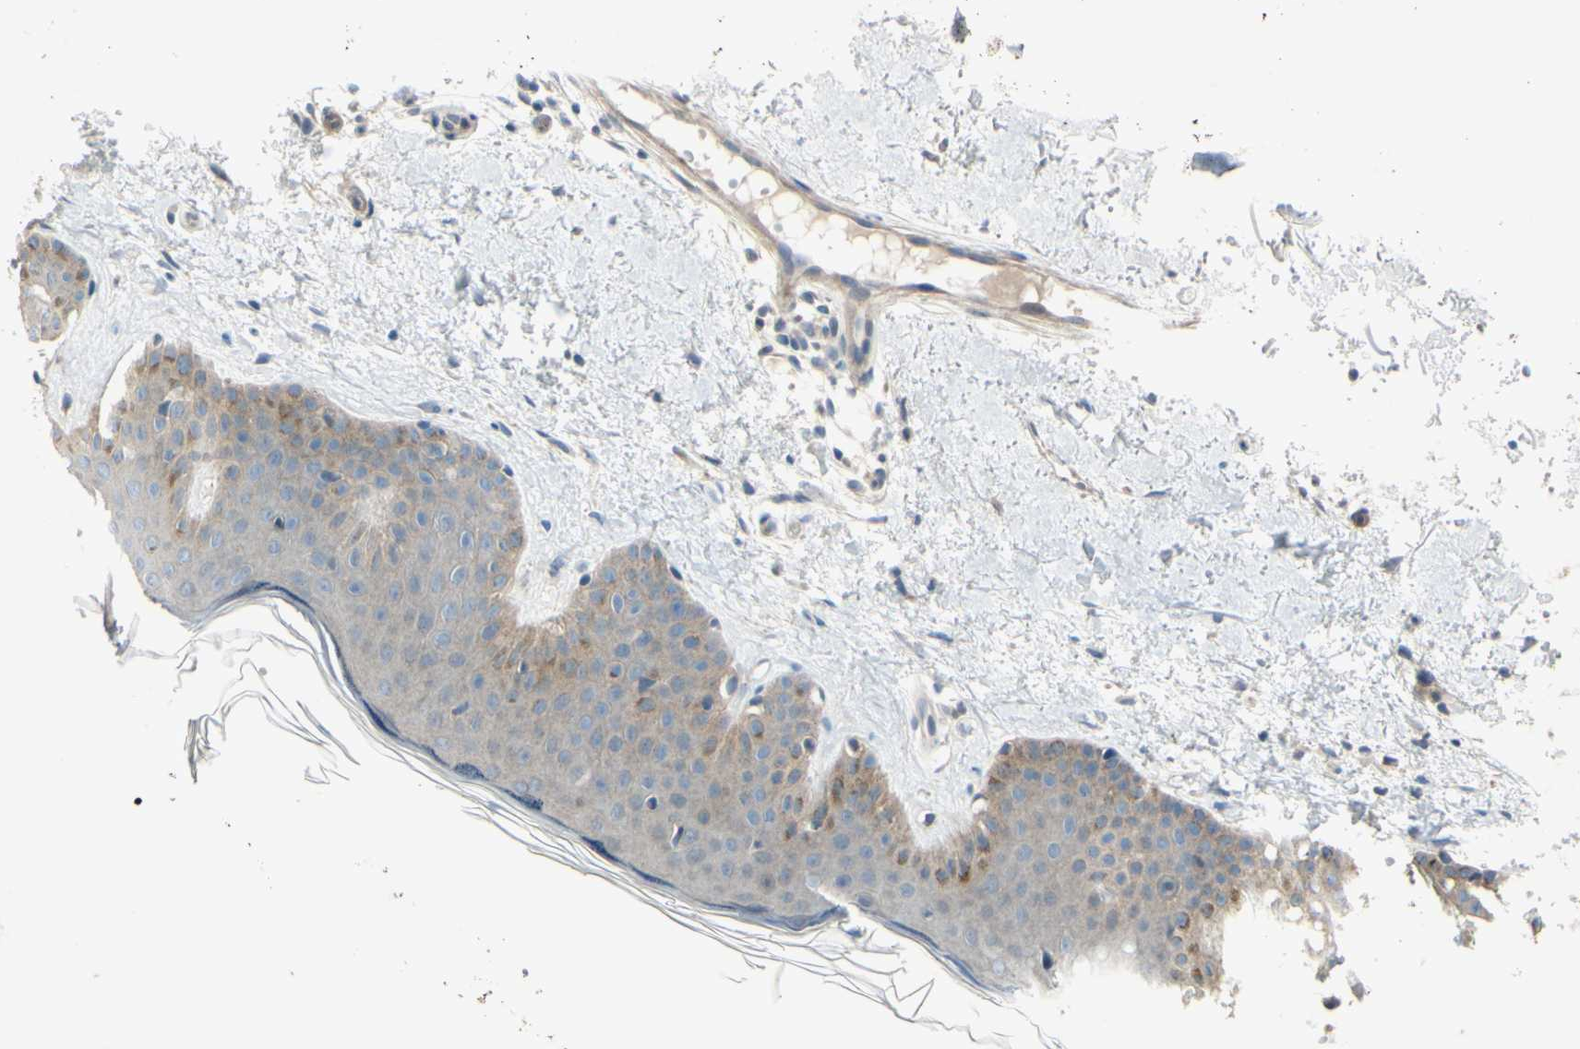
{"staining": {"intensity": "weak", "quantity": ">75%", "location": "cytoplasmic/membranous"}, "tissue": "skin", "cell_type": "Fibroblasts", "image_type": "normal", "snomed": [{"axis": "morphology", "description": "Normal tissue, NOS"}, {"axis": "topography", "description": "Skin"}], "caption": "IHC histopathology image of unremarkable human skin stained for a protein (brown), which demonstrates low levels of weak cytoplasmic/membranous positivity in approximately >75% of fibroblasts.", "gene": "LRRK1", "patient": {"sex": "male", "age": 67}}